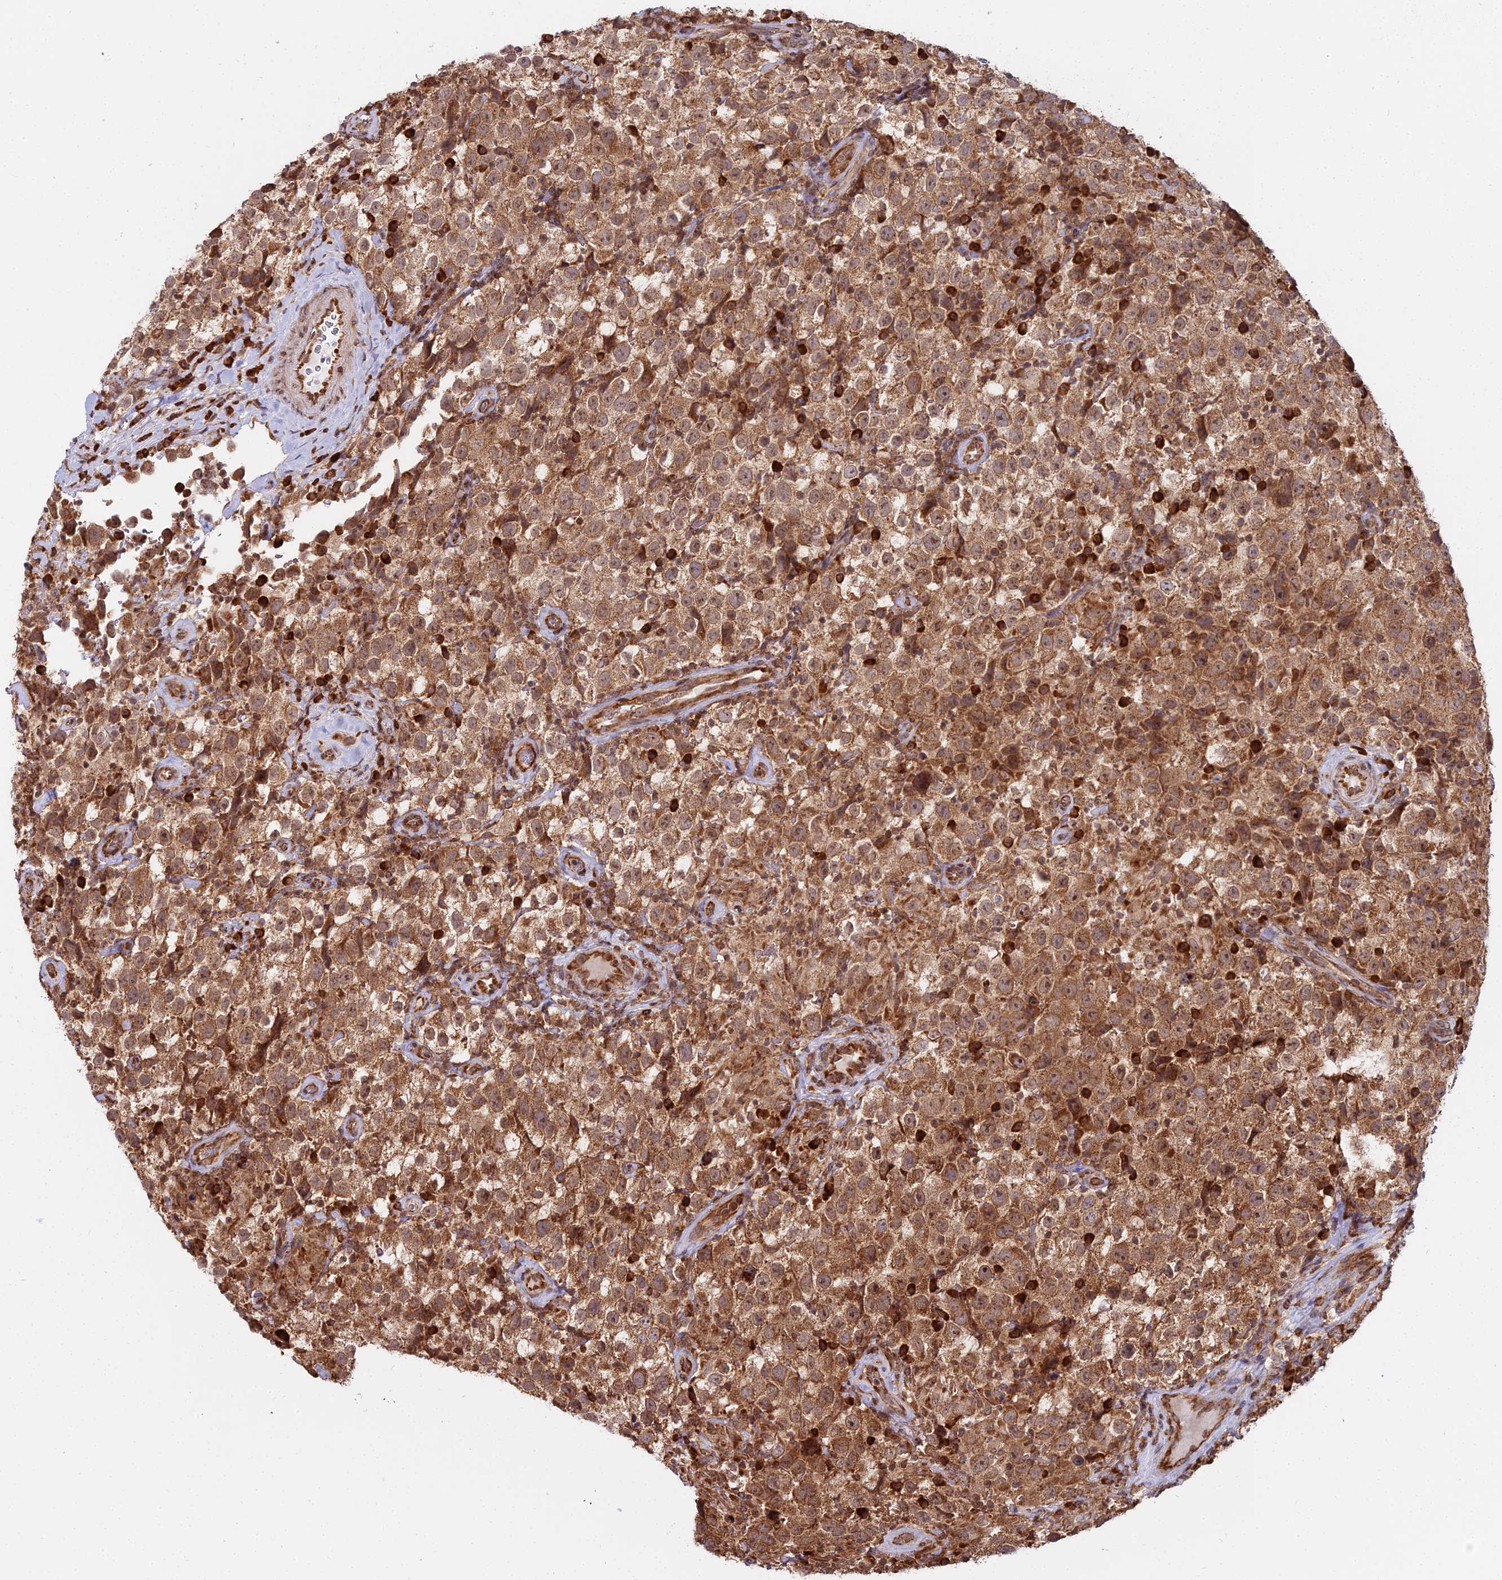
{"staining": {"intensity": "strong", "quantity": ">75%", "location": "cytoplasmic/membranous,nuclear"}, "tissue": "testis cancer", "cell_type": "Tumor cells", "image_type": "cancer", "snomed": [{"axis": "morphology", "description": "Seminoma, NOS"}, {"axis": "morphology", "description": "Carcinoma, Embryonal, NOS"}, {"axis": "topography", "description": "Testis"}], "caption": "Human seminoma (testis) stained with a brown dye exhibits strong cytoplasmic/membranous and nuclear positive expression in approximately >75% of tumor cells.", "gene": "RPL26", "patient": {"sex": "male", "age": 41}}